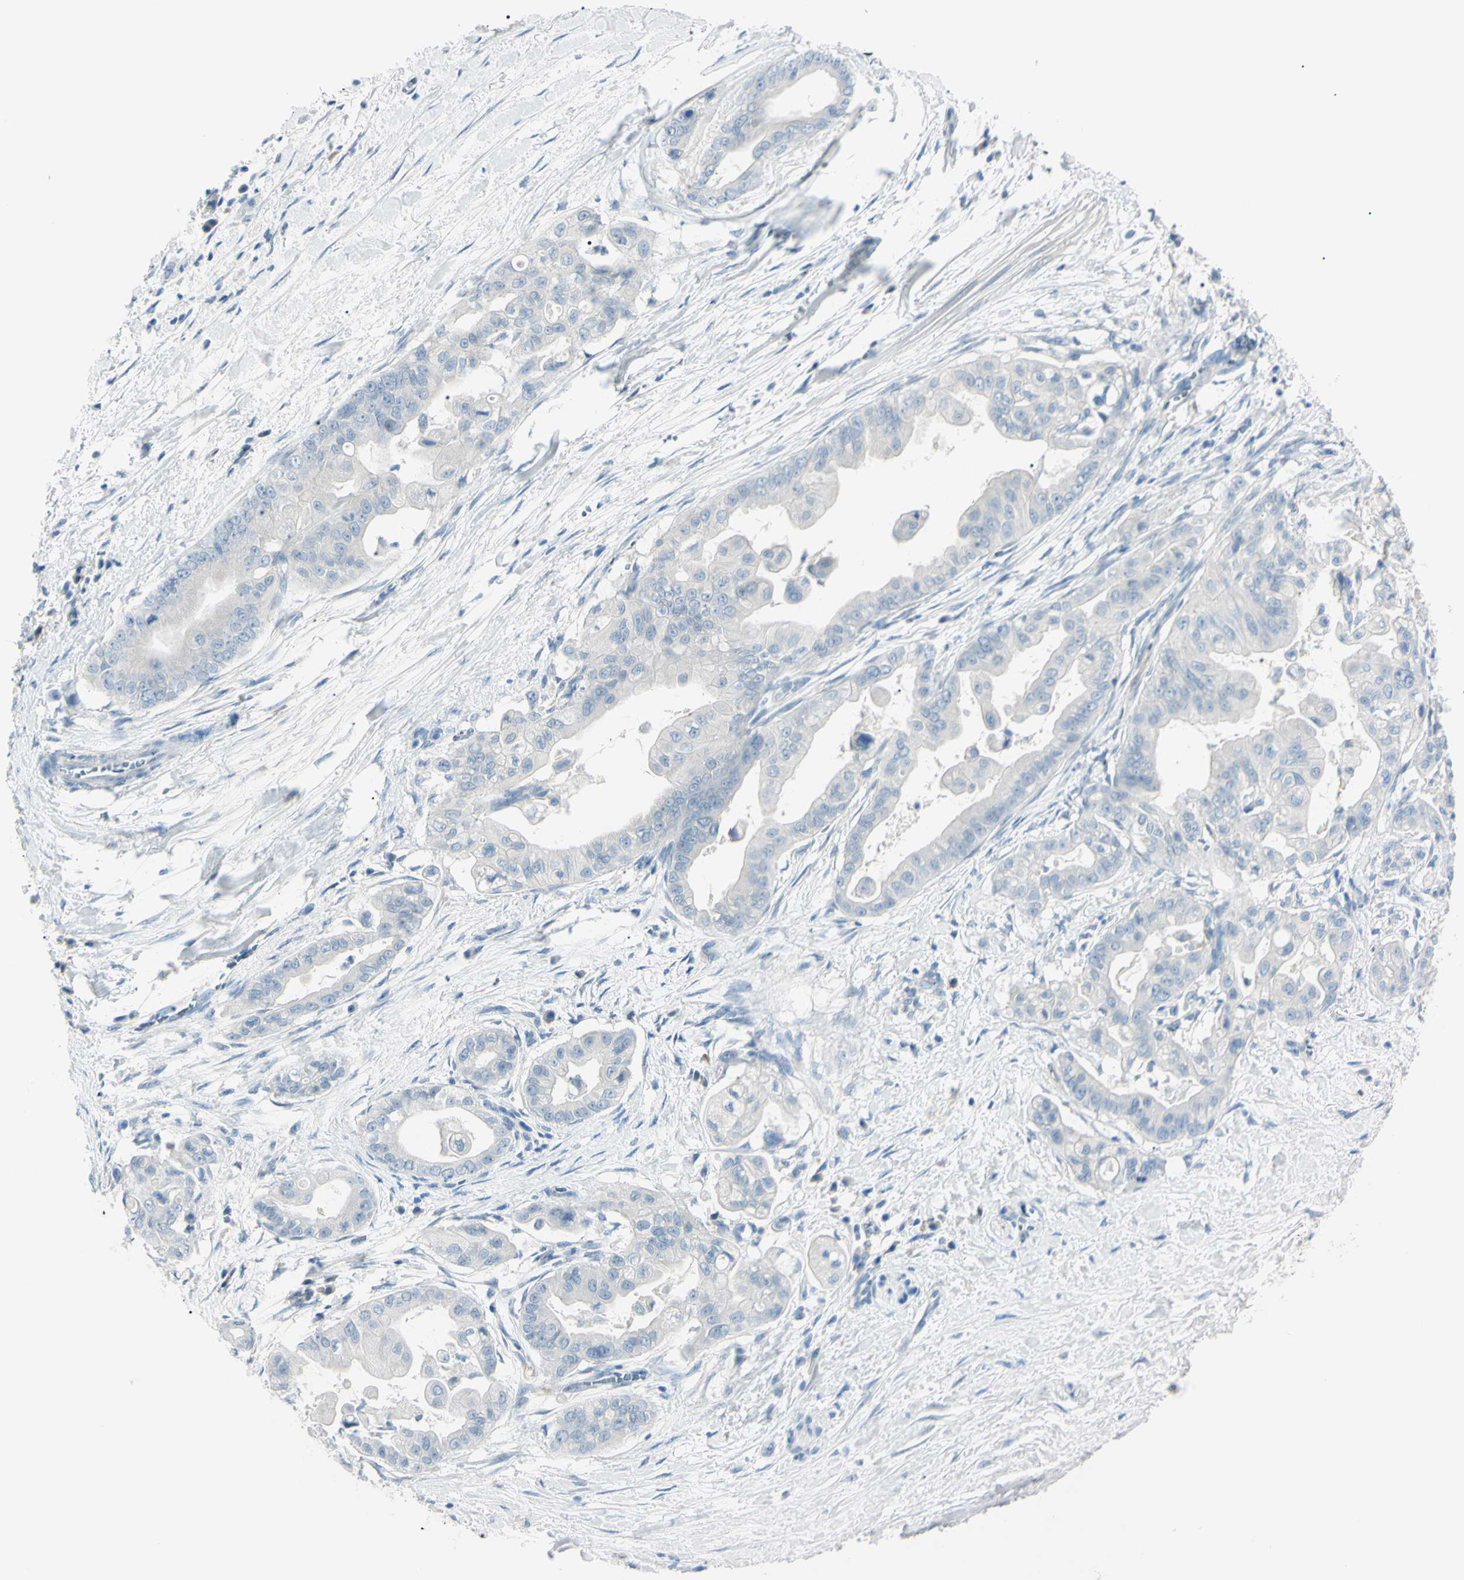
{"staining": {"intensity": "negative", "quantity": "none", "location": "none"}, "tissue": "pancreatic cancer", "cell_type": "Tumor cells", "image_type": "cancer", "snomed": [{"axis": "morphology", "description": "Adenocarcinoma, NOS"}, {"axis": "topography", "description": "Pancreas"}], "caption": "The photomicrograph shows no staining of tumor cells in pancreatic cancer (adenocarcinoma).", "gene": "FOLH1", "patient": {"sex": "female", "age": 75}}